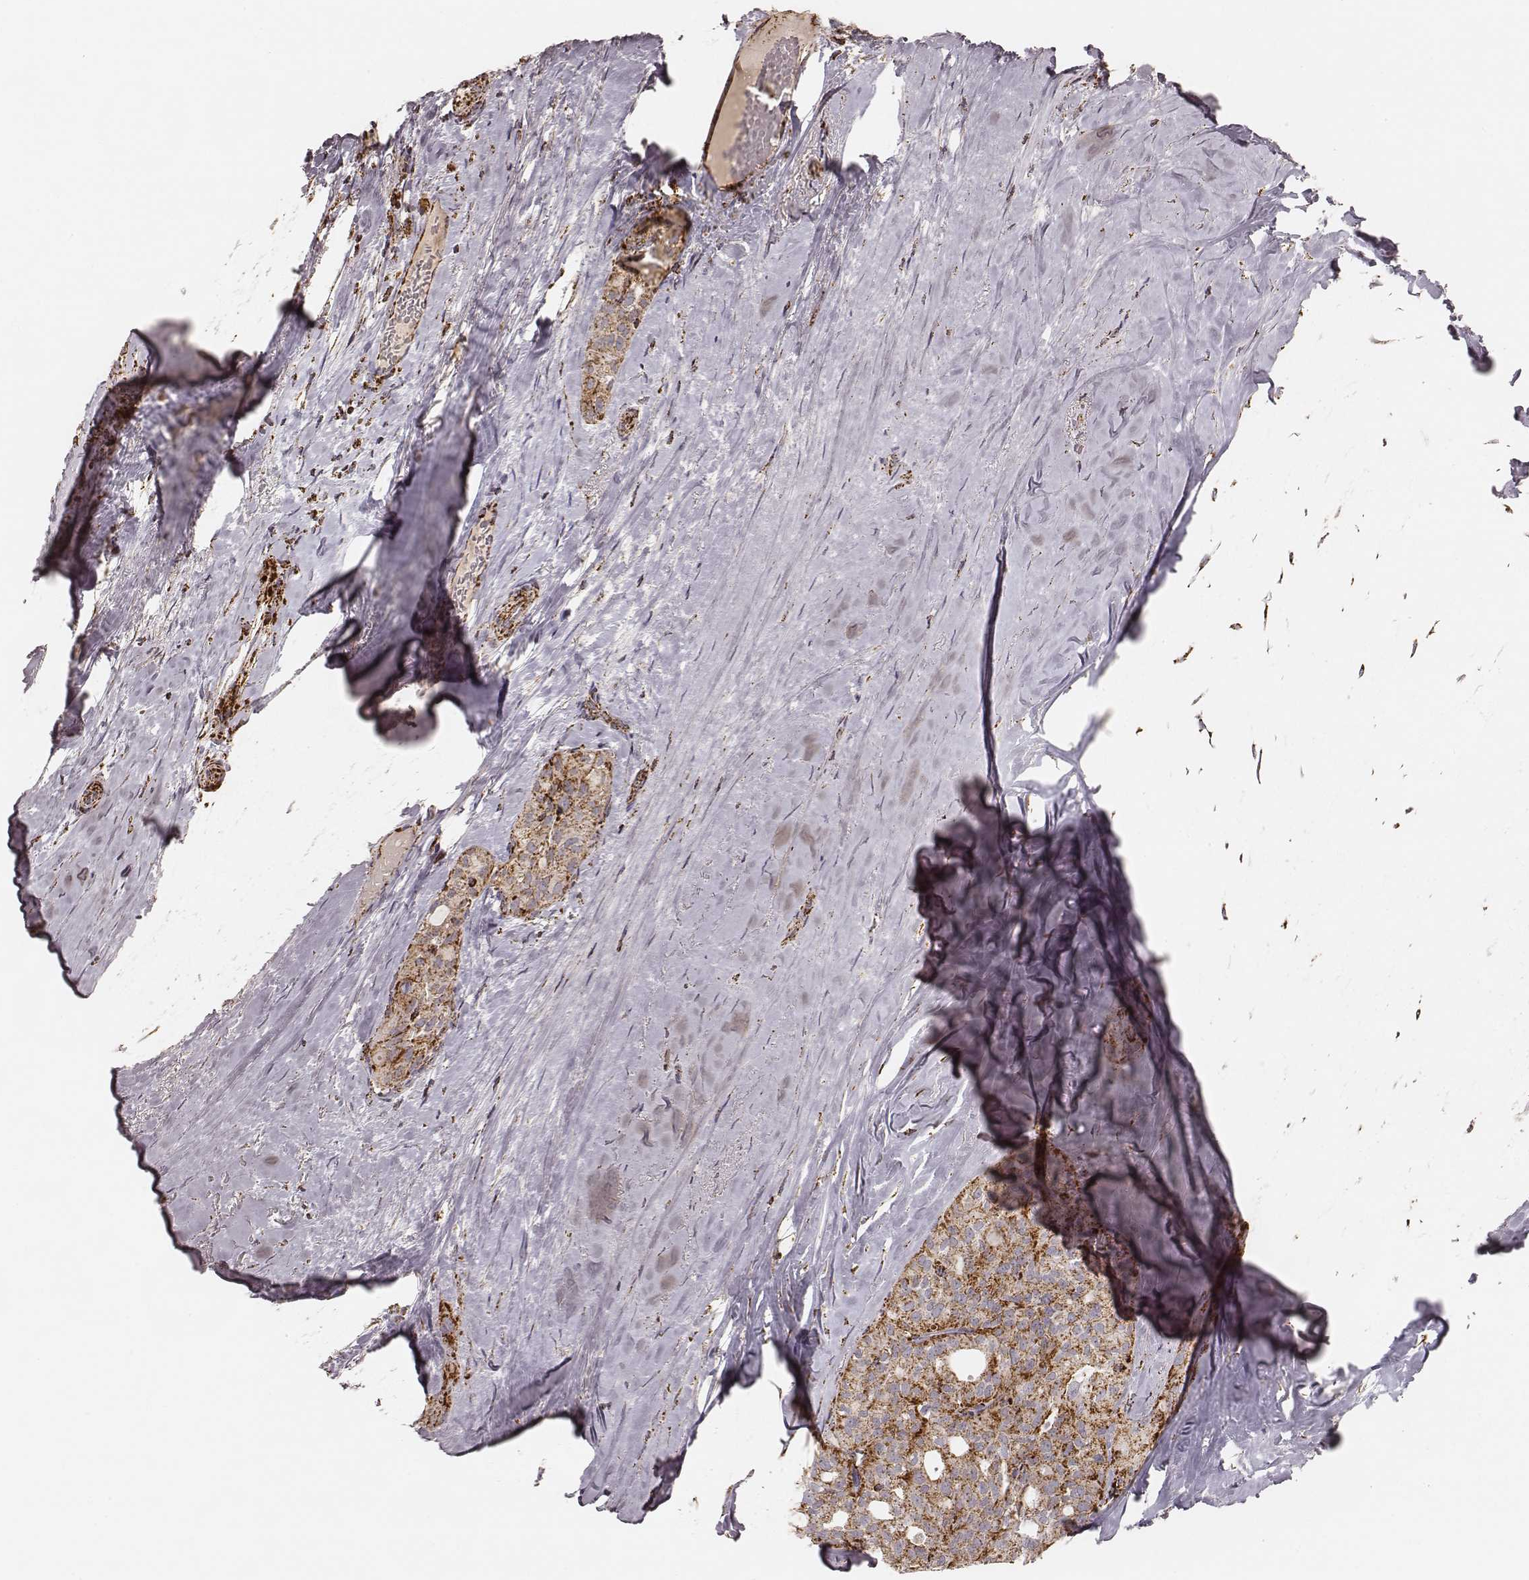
{"staining": {"intensity": "strong", "quantity": ">75%", "location": "cytoplasmic/membranous"}, "tissue": "thyroid cancer", "cell_type": "Tumor cells", "image_type": "cancer", "snomed": [{"axis": "morphology", "description": "Follicular adenoma carcinoma, NOS"}, {"axis": "topography", "description": "Thyroid gland"}], "caption": "This photomicrograph reveals immunohistochemistry (IHC) staining of human thyroid cancer, with high strong cytoplasmic/membranous positivity in about >75% of tumor cells.", "gene": "CS", "patient": {"sex": "male", "age": 75}}